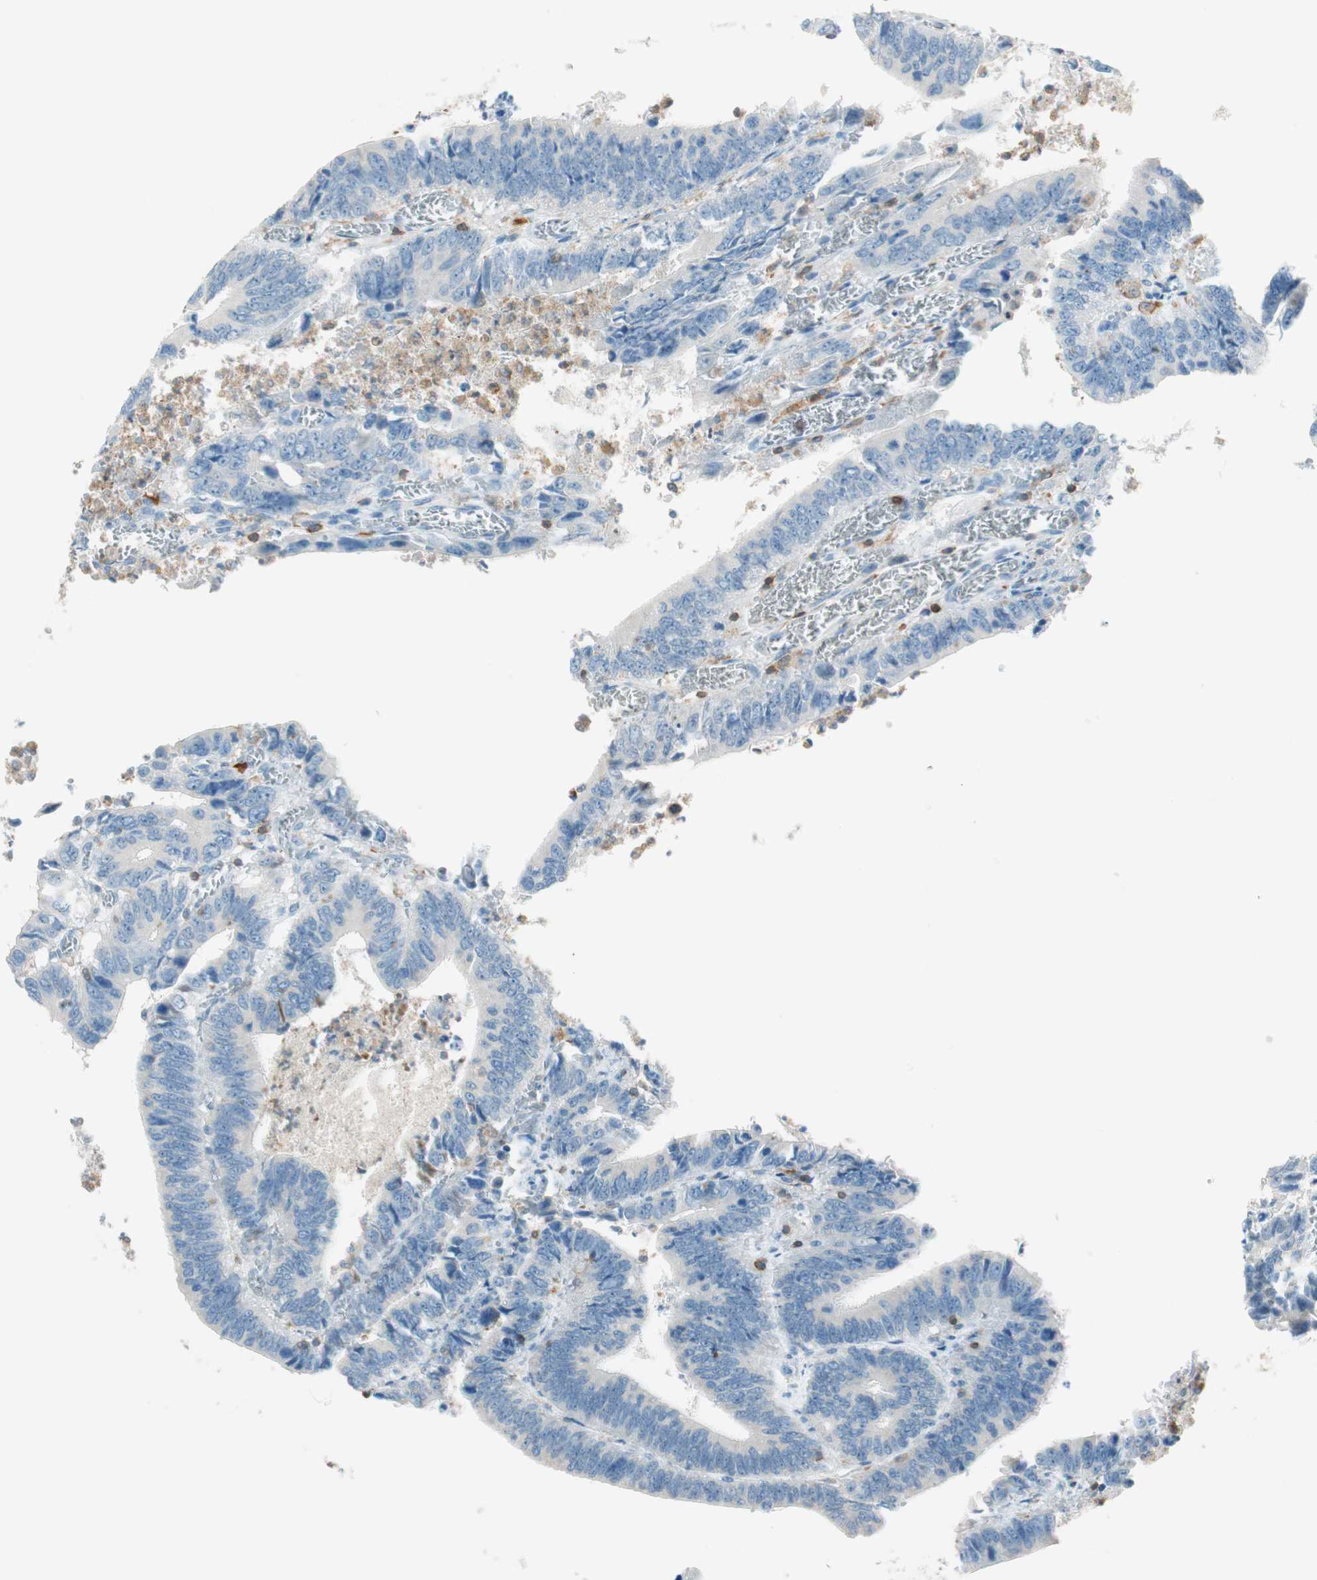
{"staining": {"intensity": "negative", "quantity": "none", "location": "none"}, "tissue": "colorectal cancer", "cell_type": "Tumor cells", "image_type": "cancer", "snomed": [{"axis": "morphology", "description": "Adenocarcinoma, NOS"}, {"axis": "topography", "description": "Colon"}], "caption": "This is an IHC photomicrograph of human colorectal cancer (adenocarcinoma). There is no staining in tumor cells.", "gene": "HPGD", "patient": {"sex": "male", "age": 72}}